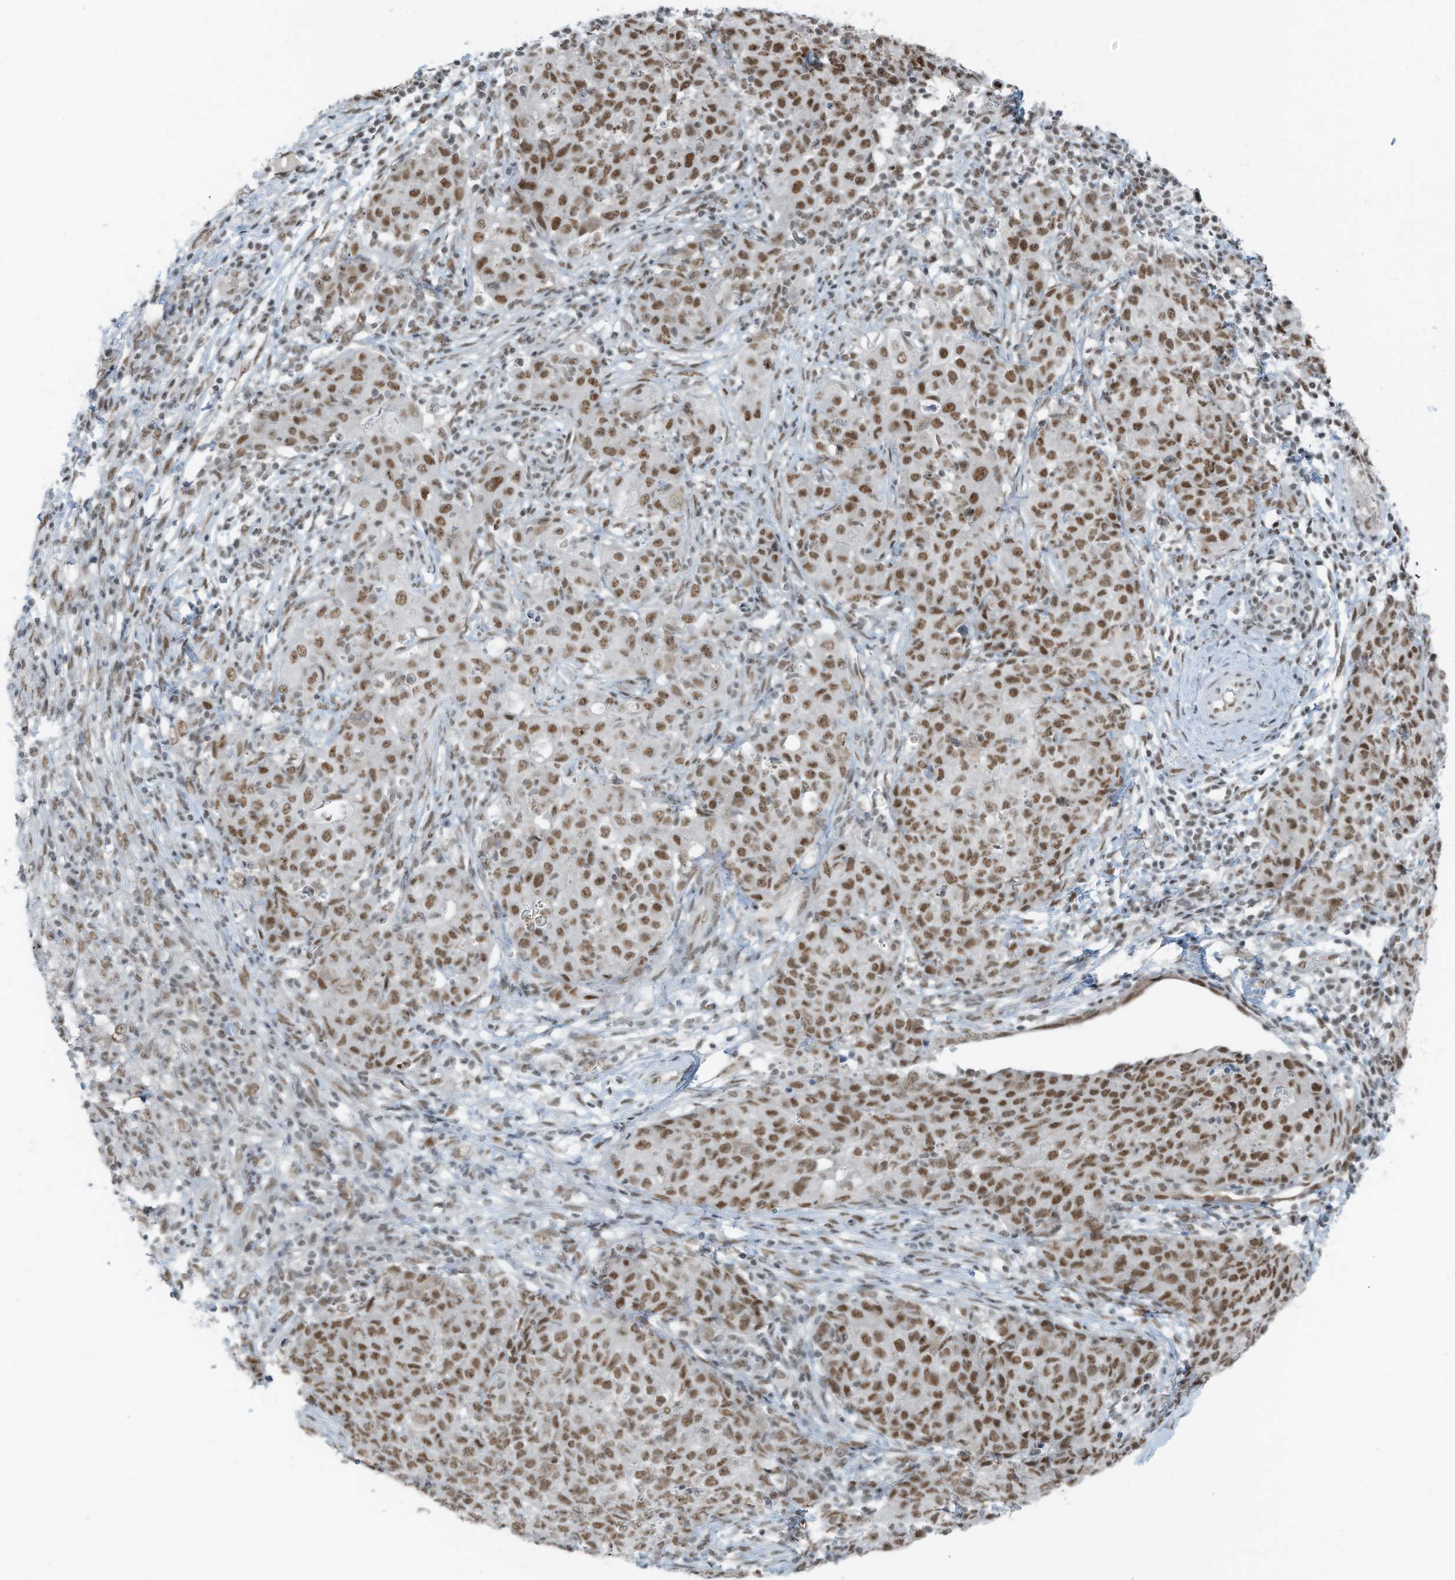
{"staining": {"intensity": "moderate", "quantity": ">75%", "location": "nuclear"}, "tissue": "ovarian cancer", "cell_type": "Tumor cells", "image_type": "cancer", "snomed": [{"axis": "morphology", "description": "Carcinoma, endometroid"}, {"axis": "topography", "description": "Ovary"}], "caption": "This is a photomicrograph of immunohistochemistry staining of ovarian endometroid carcinoma, which shows moderate positivity in the nuclear of tumor cells.", "gene": "WRNIP1", "patient": {"sex": "female", "age": 42}}